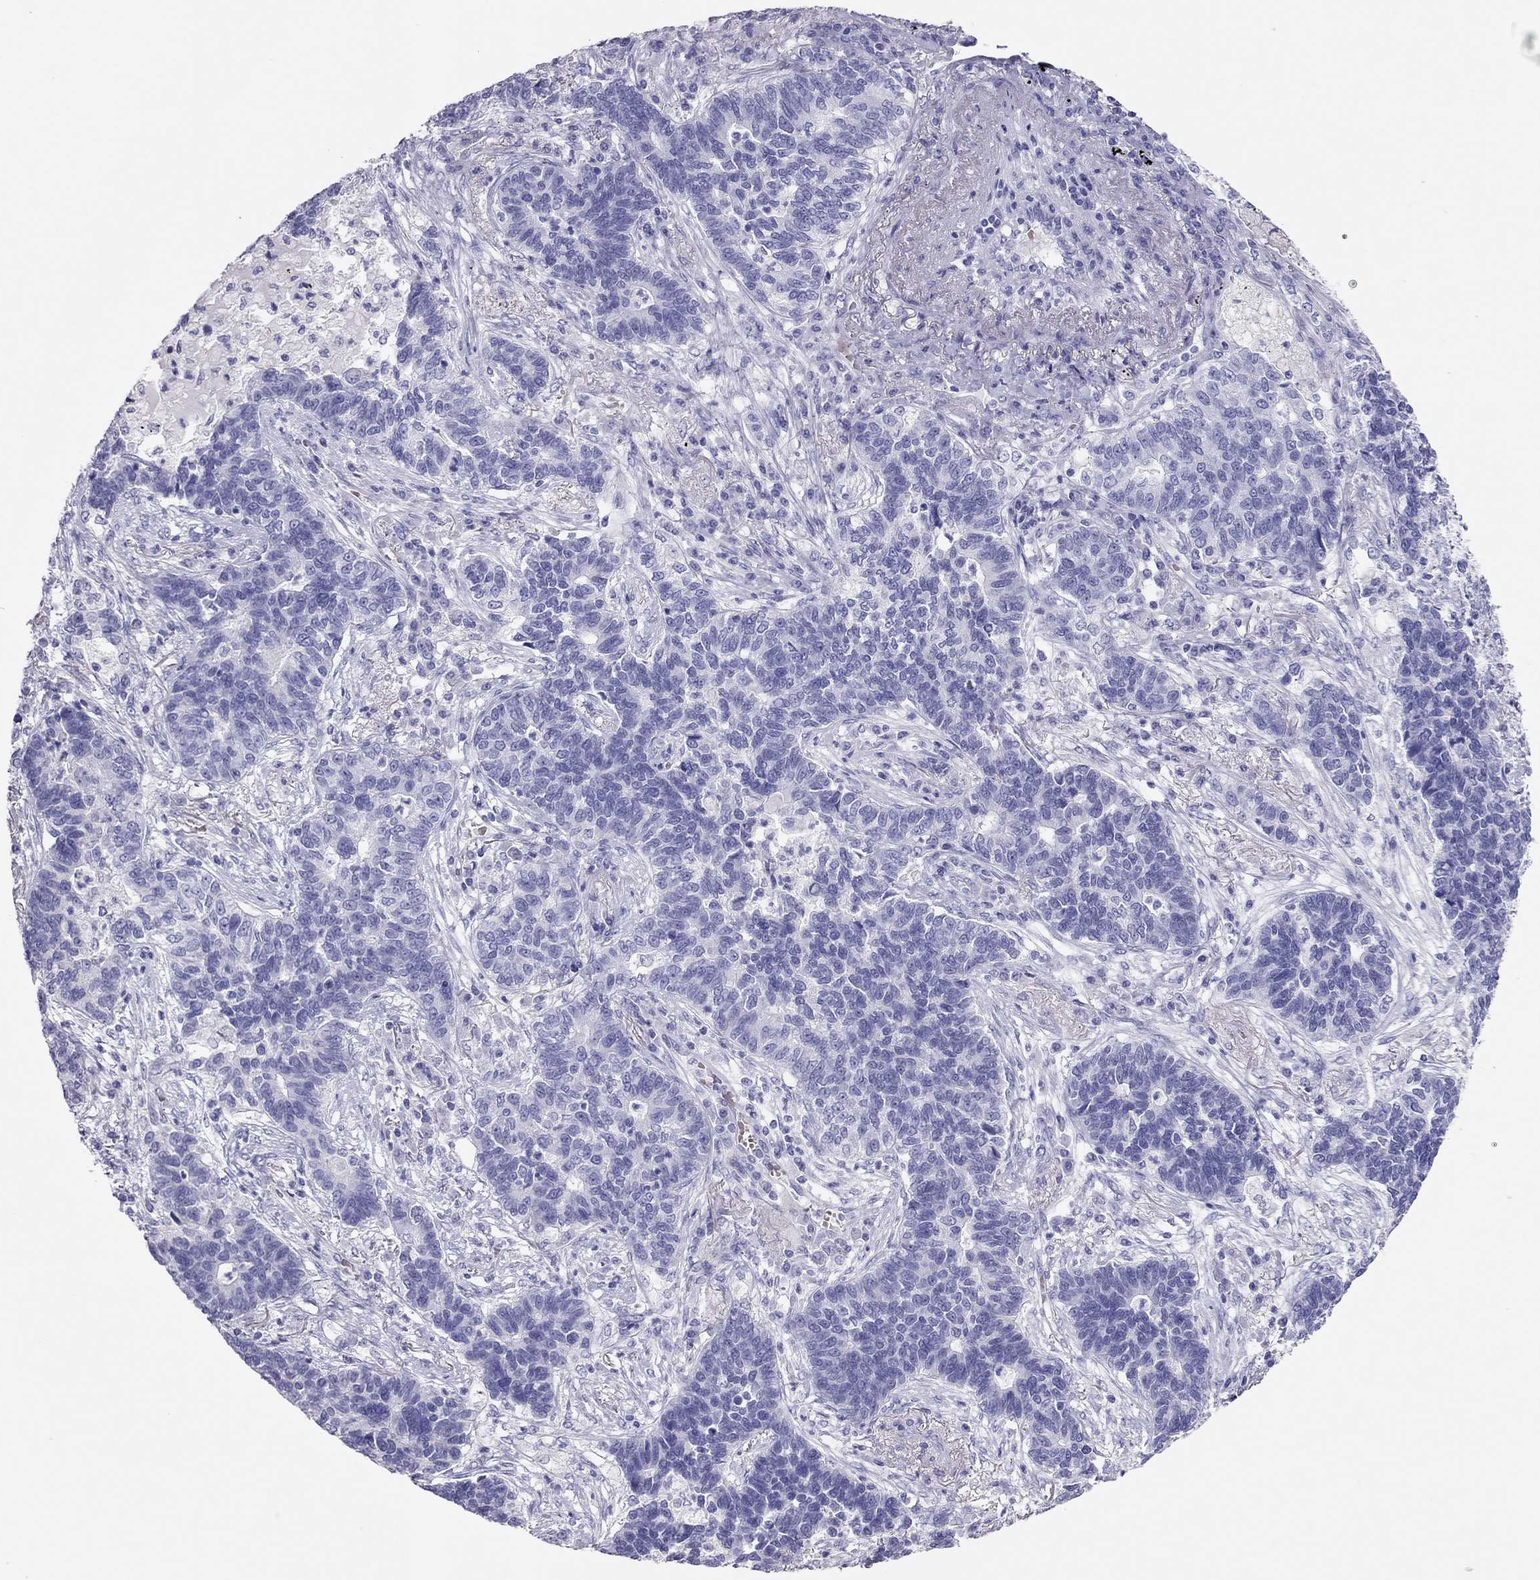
{"staining": {"intensity": "negative", "quantity": "none", "location": "none"}, "tissue": "lung cancer", "cell_type": "Tumor cells", "image_type": "cancer", "snomed": [{"axis": "morphology", "description": "Adenocarcinoma, NOS"}, {"axis": "topography", "description": "Lung"}], "caption": "An immunohistochemistry micrograph of lung cancer (adenocarcinoma) is shown. There is no staining in tumor cells of lung cancer (adenocarcinoma).", "gene": "TSHB", "patient": {"sex": "female", "age": 57}}